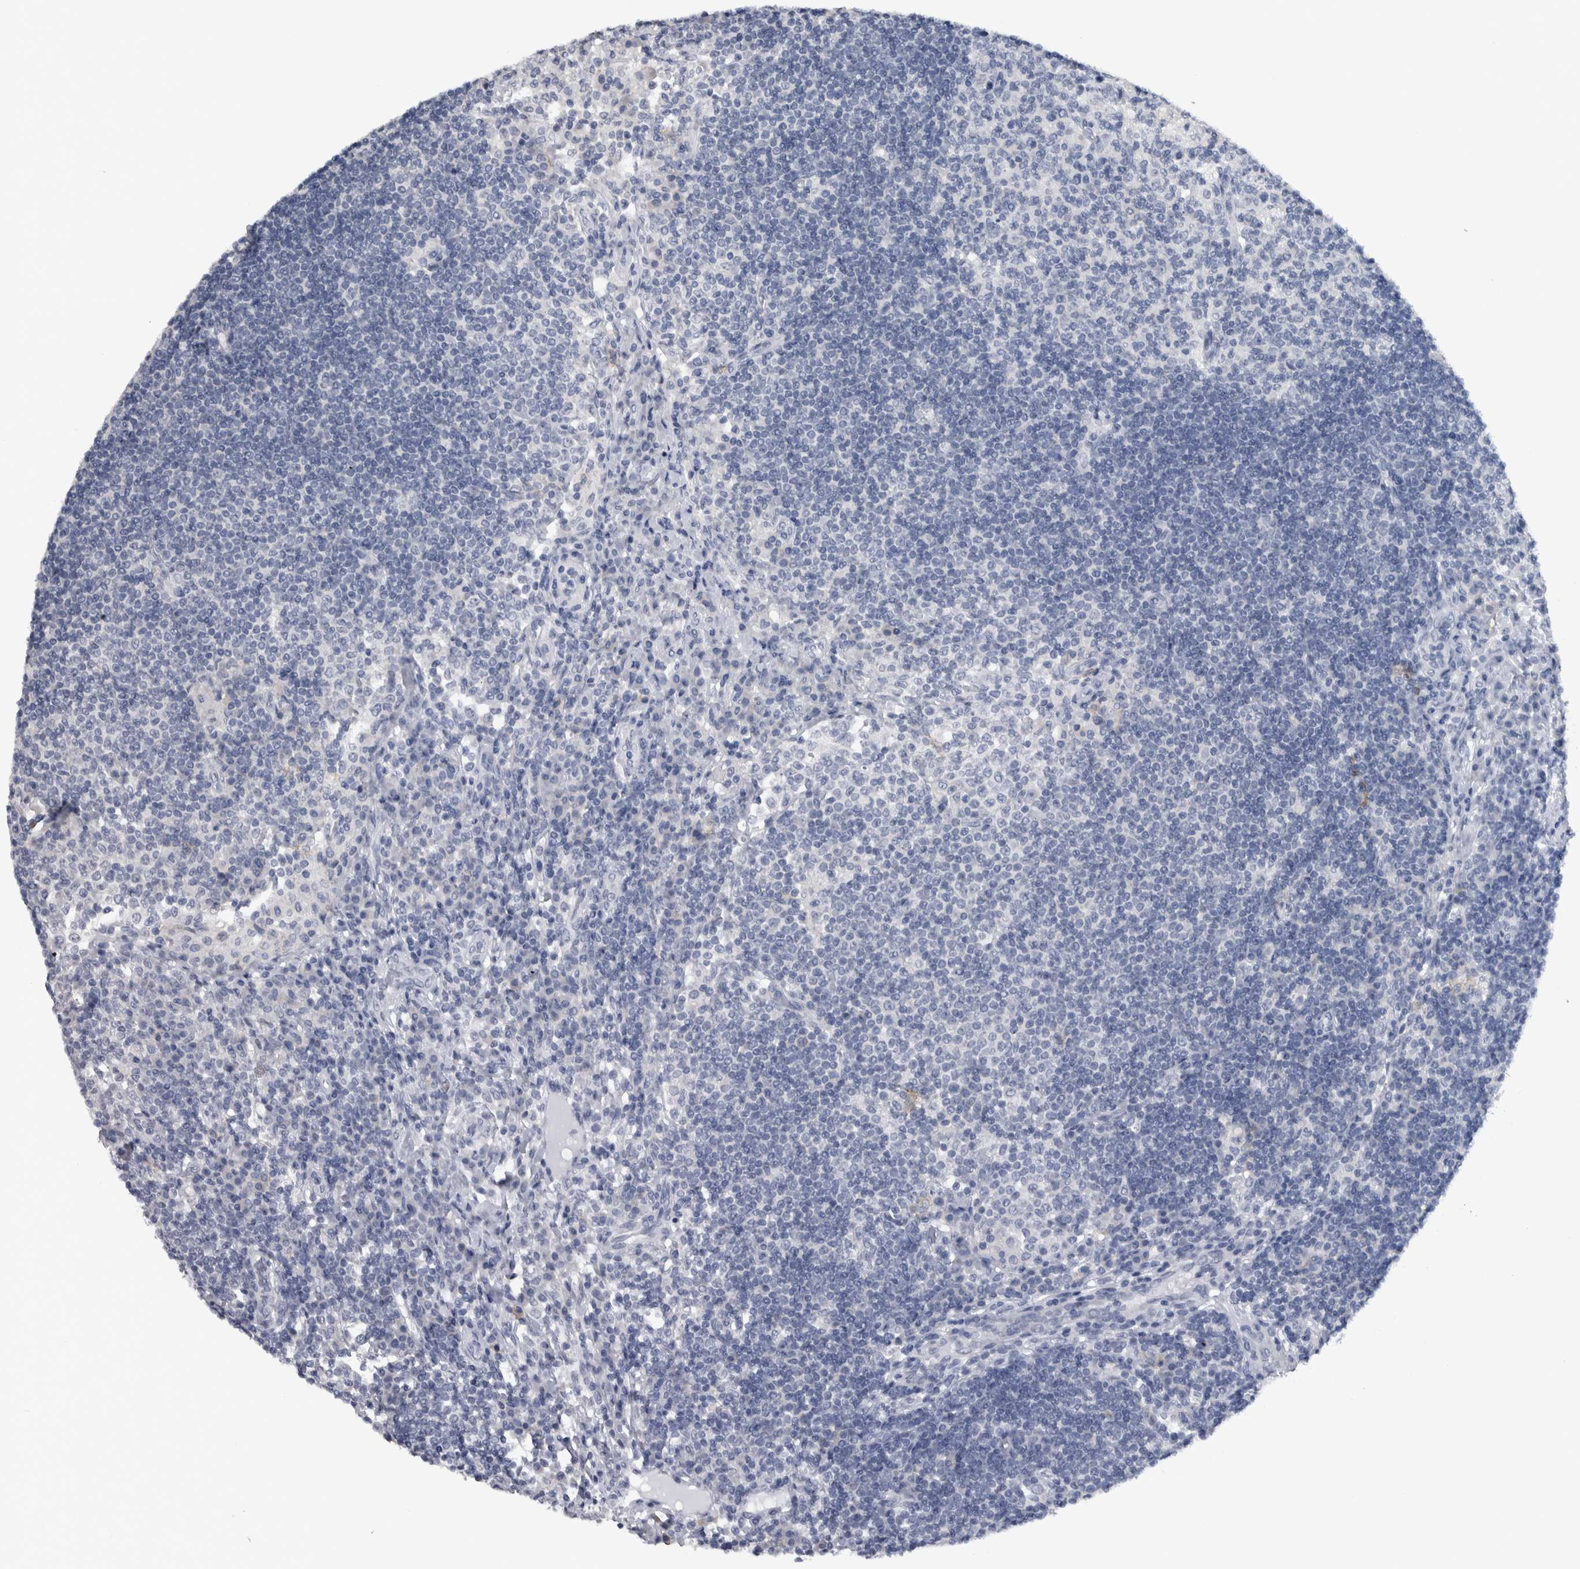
{"staining": {"intensity": "negative", "quantity": "none", "location": "none"}, "tissue": "lymph node", "cell_type": "Germinal center cells", "image_type": "normal", "snomed": [{"axis": "morphology", "description": "Normal tissue, NOS"}, {"axis": "topography", "description": "Lymph node"}], "caption": "Immunohistochemistry (IHC) photomicrograph of unremarkable lymph node stained for a protein (brown), which exhibits no positivity in germinal center cells. (Immunohistochemistry, brightfield microscopy, high magnification).", "gene": "CDH17", "patient": {"sex": "female", "age": 53}}